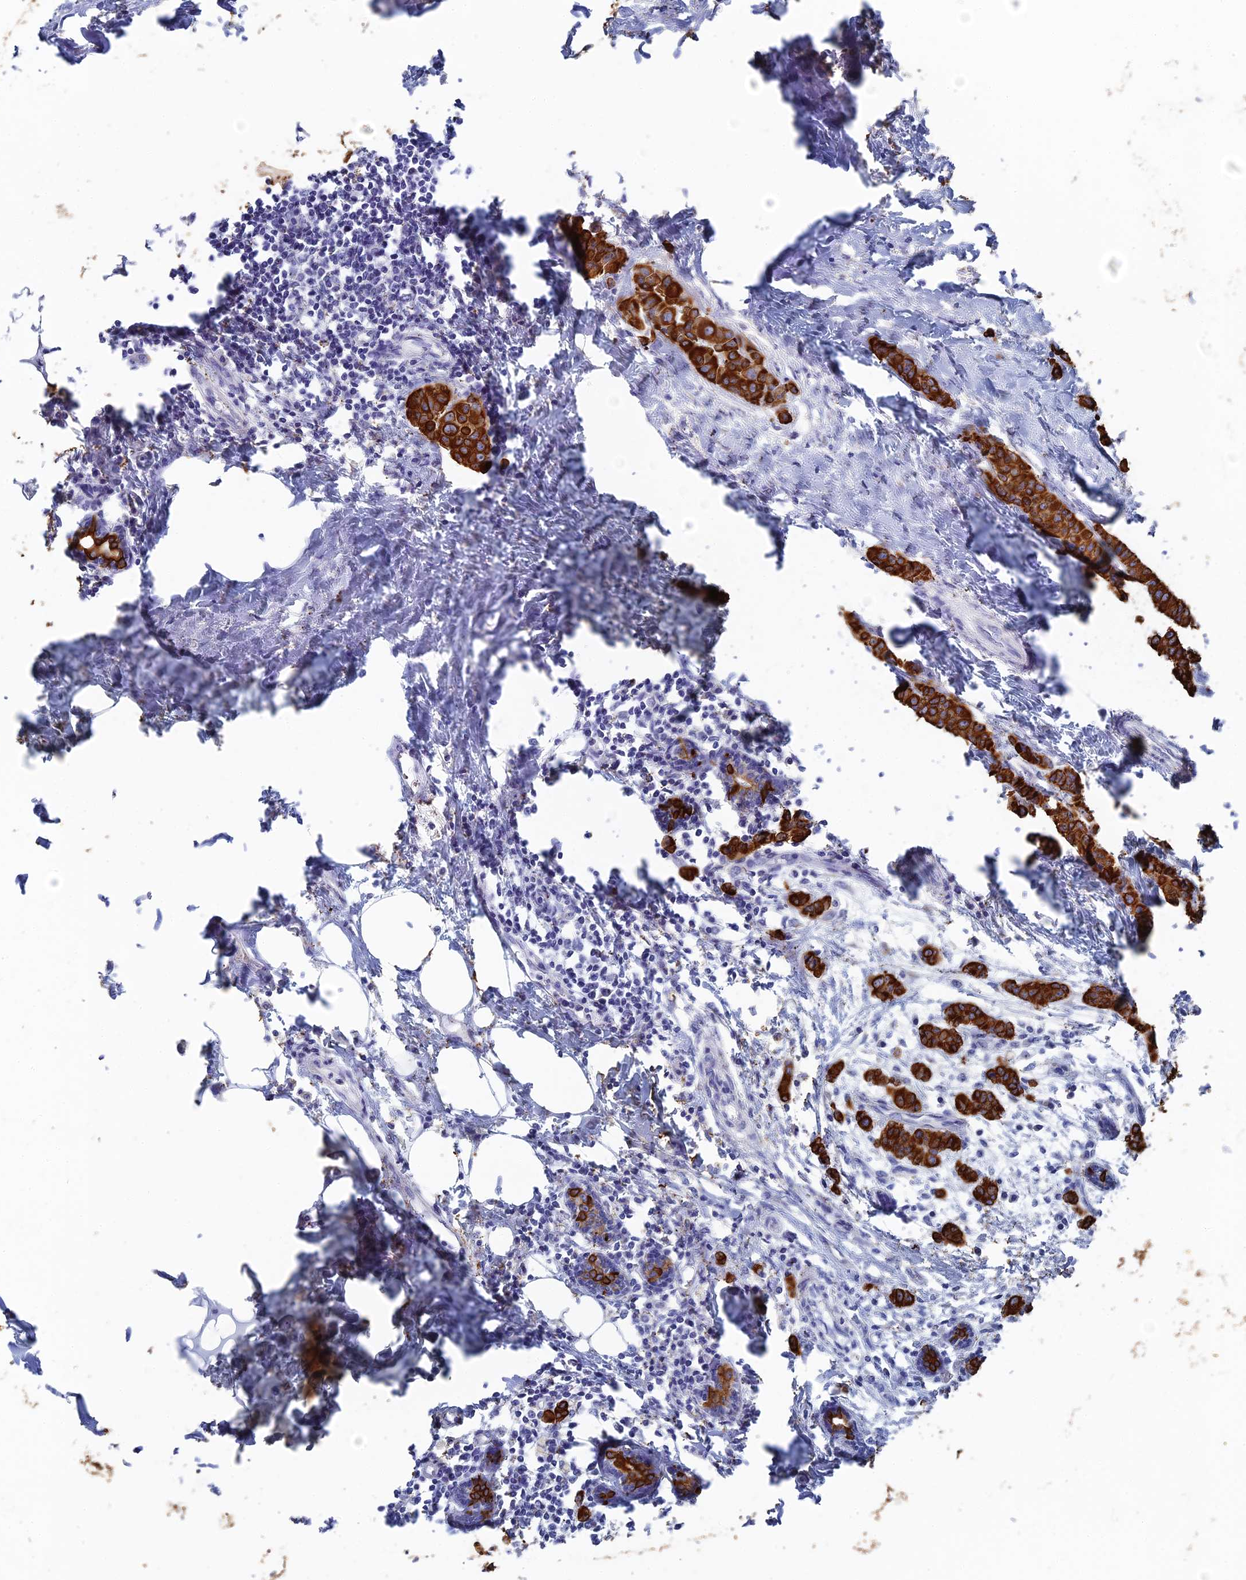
{"staining": {"intensity": "strong", "quantity": ">75%", "location": "cytoplasmic/membranous"}, "tissue": "breast cancer", "cell_type": "Tumor cells", "image_type": "cancer", "snomed": [{"axis": "morphology", "description": "Duct carcinoma"}, {"axis": "topography", "description": "Breast"}], "caption": "Tumor cells exhibit strong cytoplasmic/membranous positivity in approximately >75% of cells in breast infiltrating ductal carcinoma. The staining was performed using DAB to visualize the protein expression in brown, while the nuclei were stained in blue with hematoxylin (Magnification: 20x).", "gene": "SRFBP1", "patient": {"sex": "female", "age": 40}}